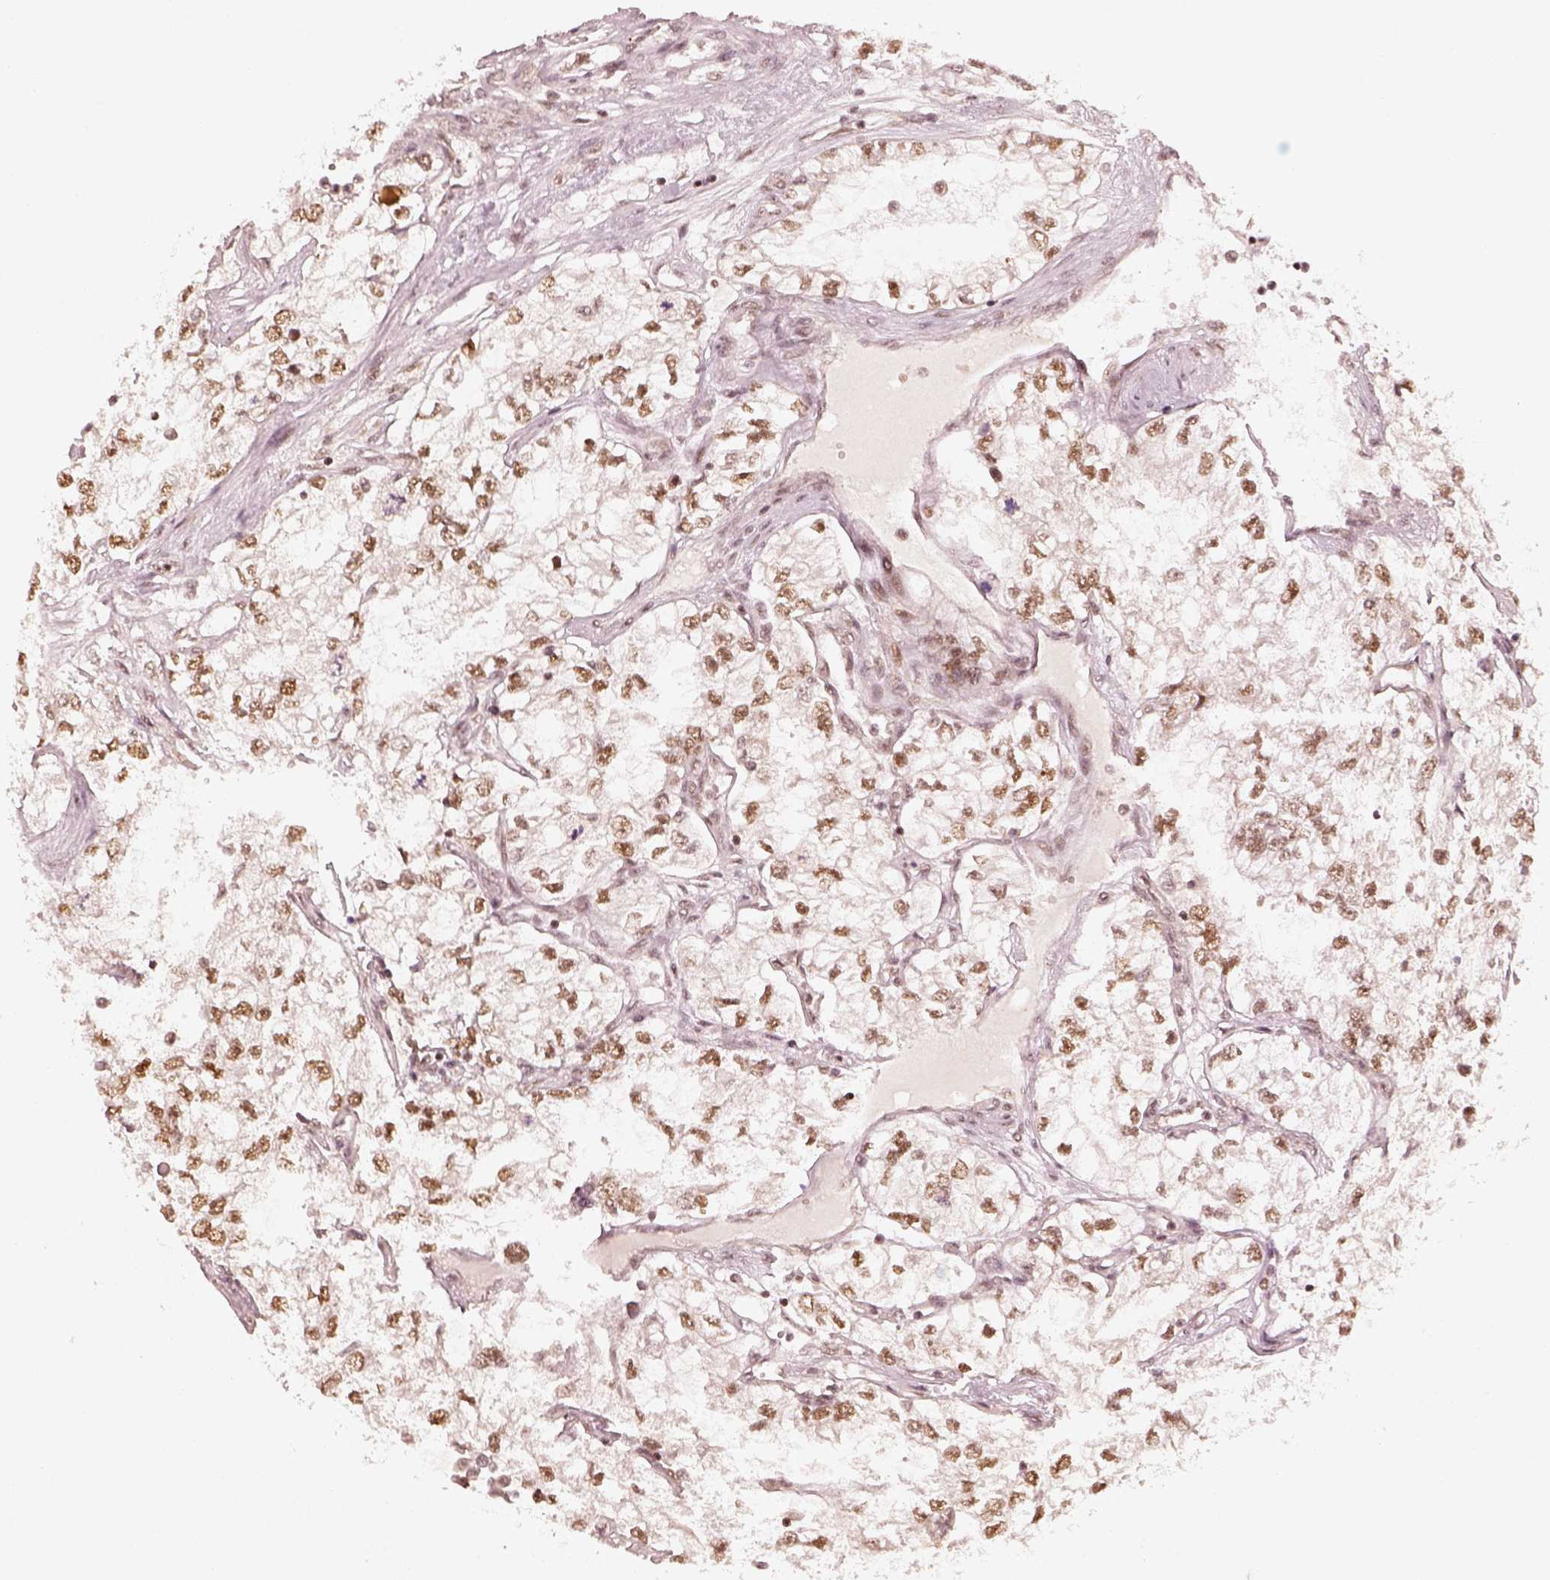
{"staining": {"intensity": "strong", "quantity": ">75%", "location": "nuclear"}, "tissue": "renal cancer", "cell_type": "Tumor cells", "image_type": "cancer", "snomed": [{"axis": "morphology", "description": "Adenocarcinoma, NOS"}, {"axis": "topography", "description": "Kidney"}], "caption": "Immunohistochemistry (IHC) (DAB) staining of renal cancer demonstrates strong nuclear protein staining in approximately >75% of tumor cells.", "gene": "GMEB2", "patient": {"sex": "female", "age": 59}}